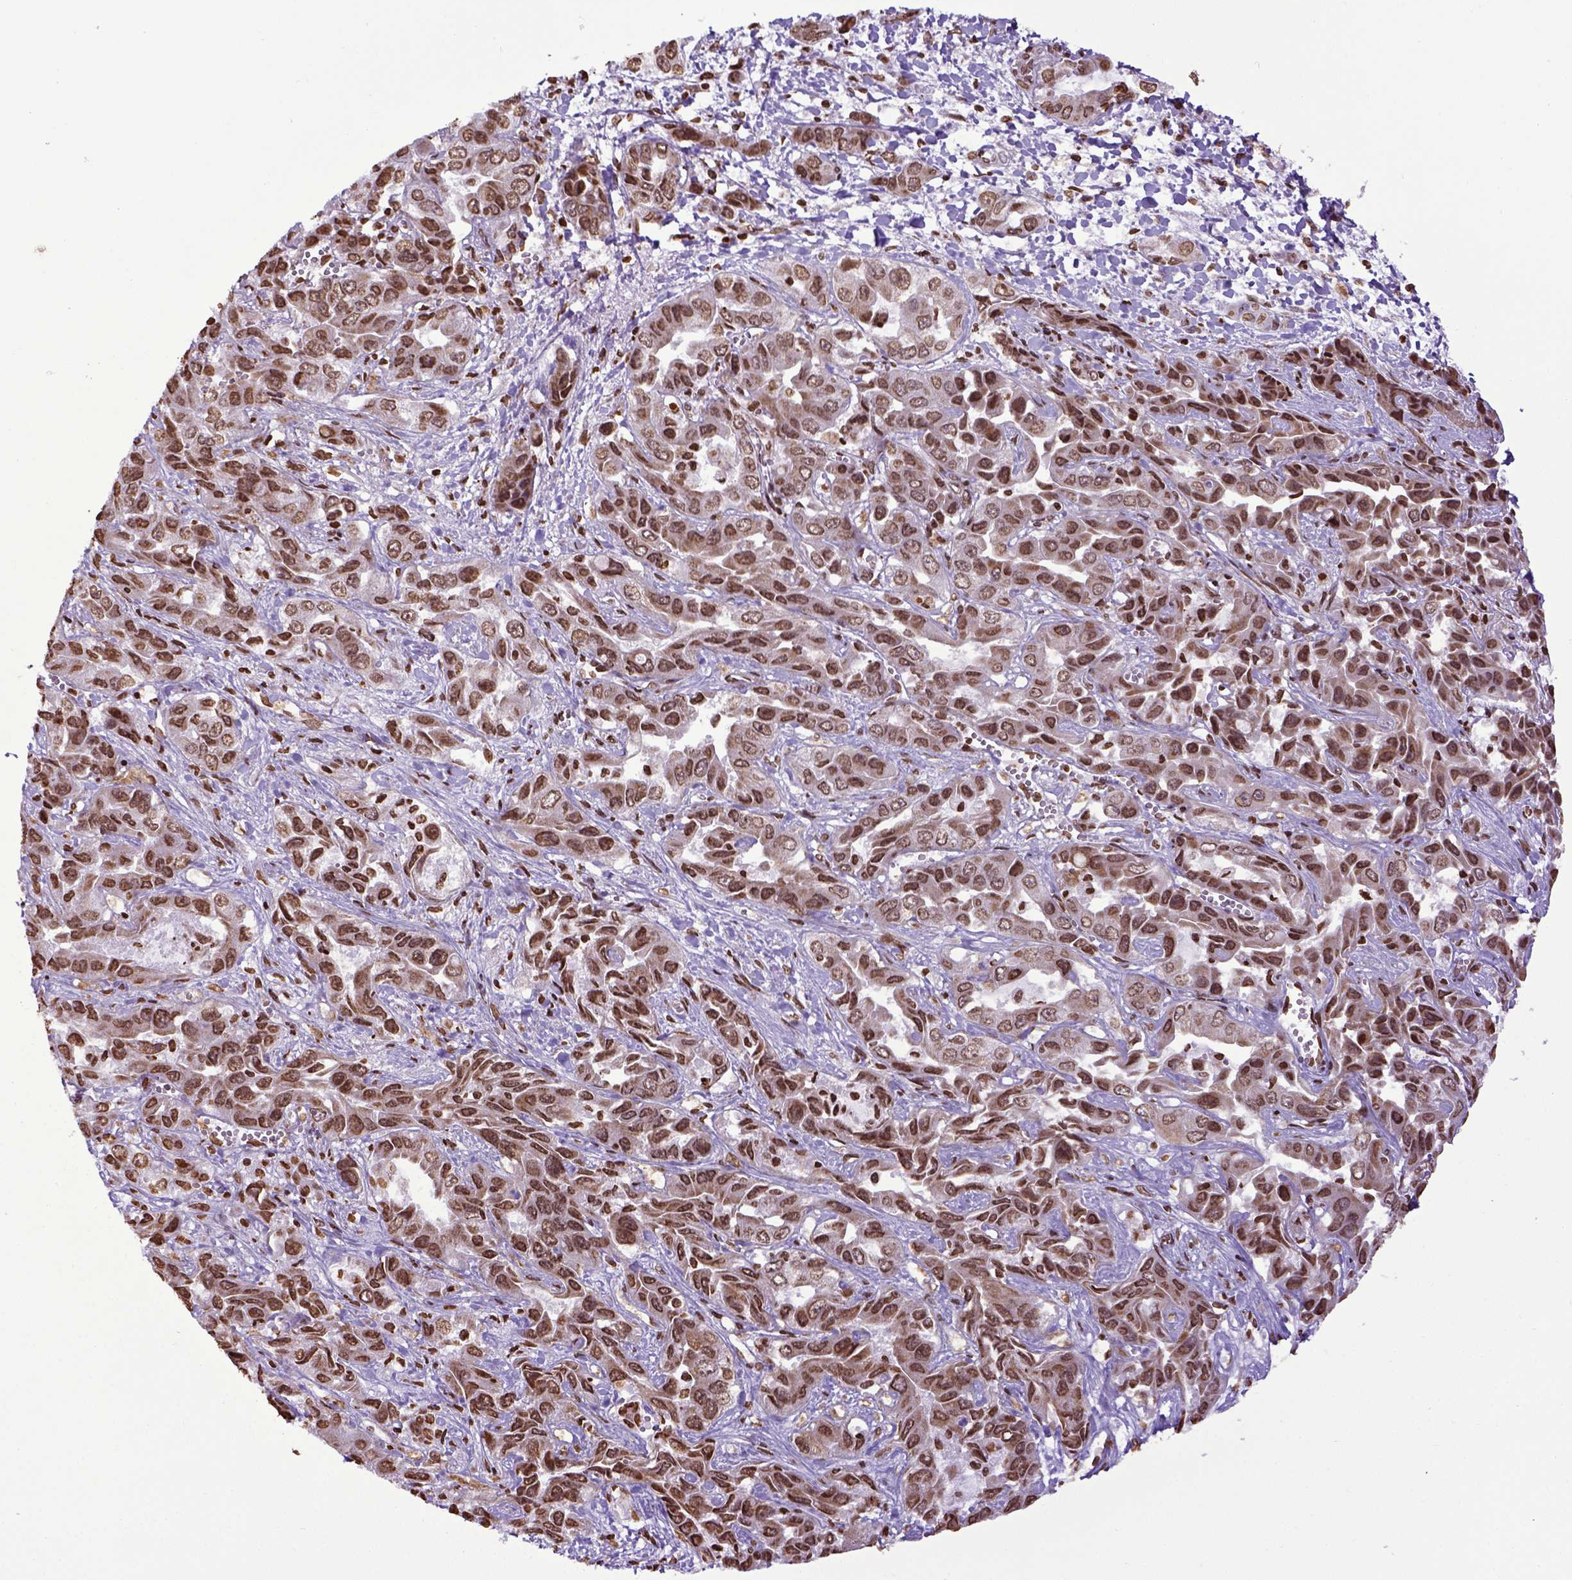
{"staining": {"intensity": "moderate", "quantity": ">75%", "location": "nuclear"}, "tissue": "liver cancer", "cell_type": "Tumor cells", "image_type": "cancer", "snomed": [{"axis": "morphology", "description": "Cholangiocarcinoma"}, {"axis": "topography", "description": "Liver"}], "caption": "The photomicrograph exhibits staining of liver cancer (cholangiocarcinoma), revealing moderate nuclear protein positivity (brown color) within tumor cells.", "gene": "ZNF75D", "patient": {"sex": "female", "age": 52}}